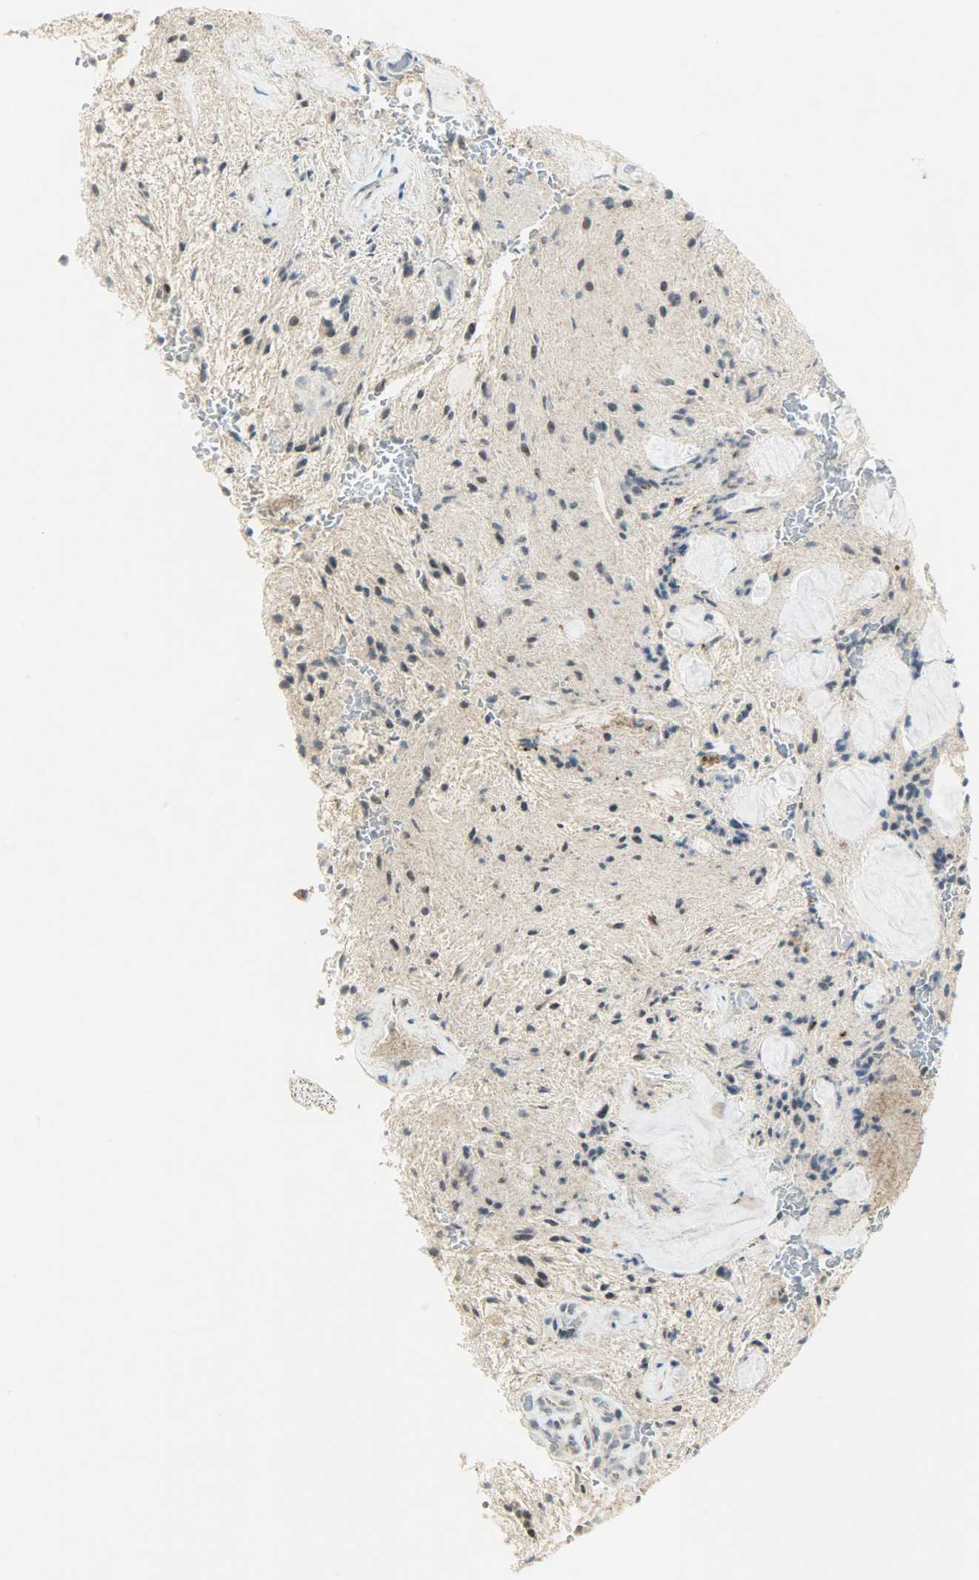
{"staining": {"intensity": "moderate", "quantity": "25%-75%", "location": "nuclear"}, "tissue": "glioma", "cell_type": "Tumor cells", "image_type": "cancer", "snomed": [{"axis": "morphology", "description": "Glioma, malignant, NOS"}, {"axis": "topography", "description": "Cerebellum"}], "caption": "Glioma (malignant) stained for a protein (brown) demonstrates moderate nuclear positive expression in about 25%-75% of tumor cells.", "gene": "AURKB", "patient": {"sex": "female", "age": 10}}